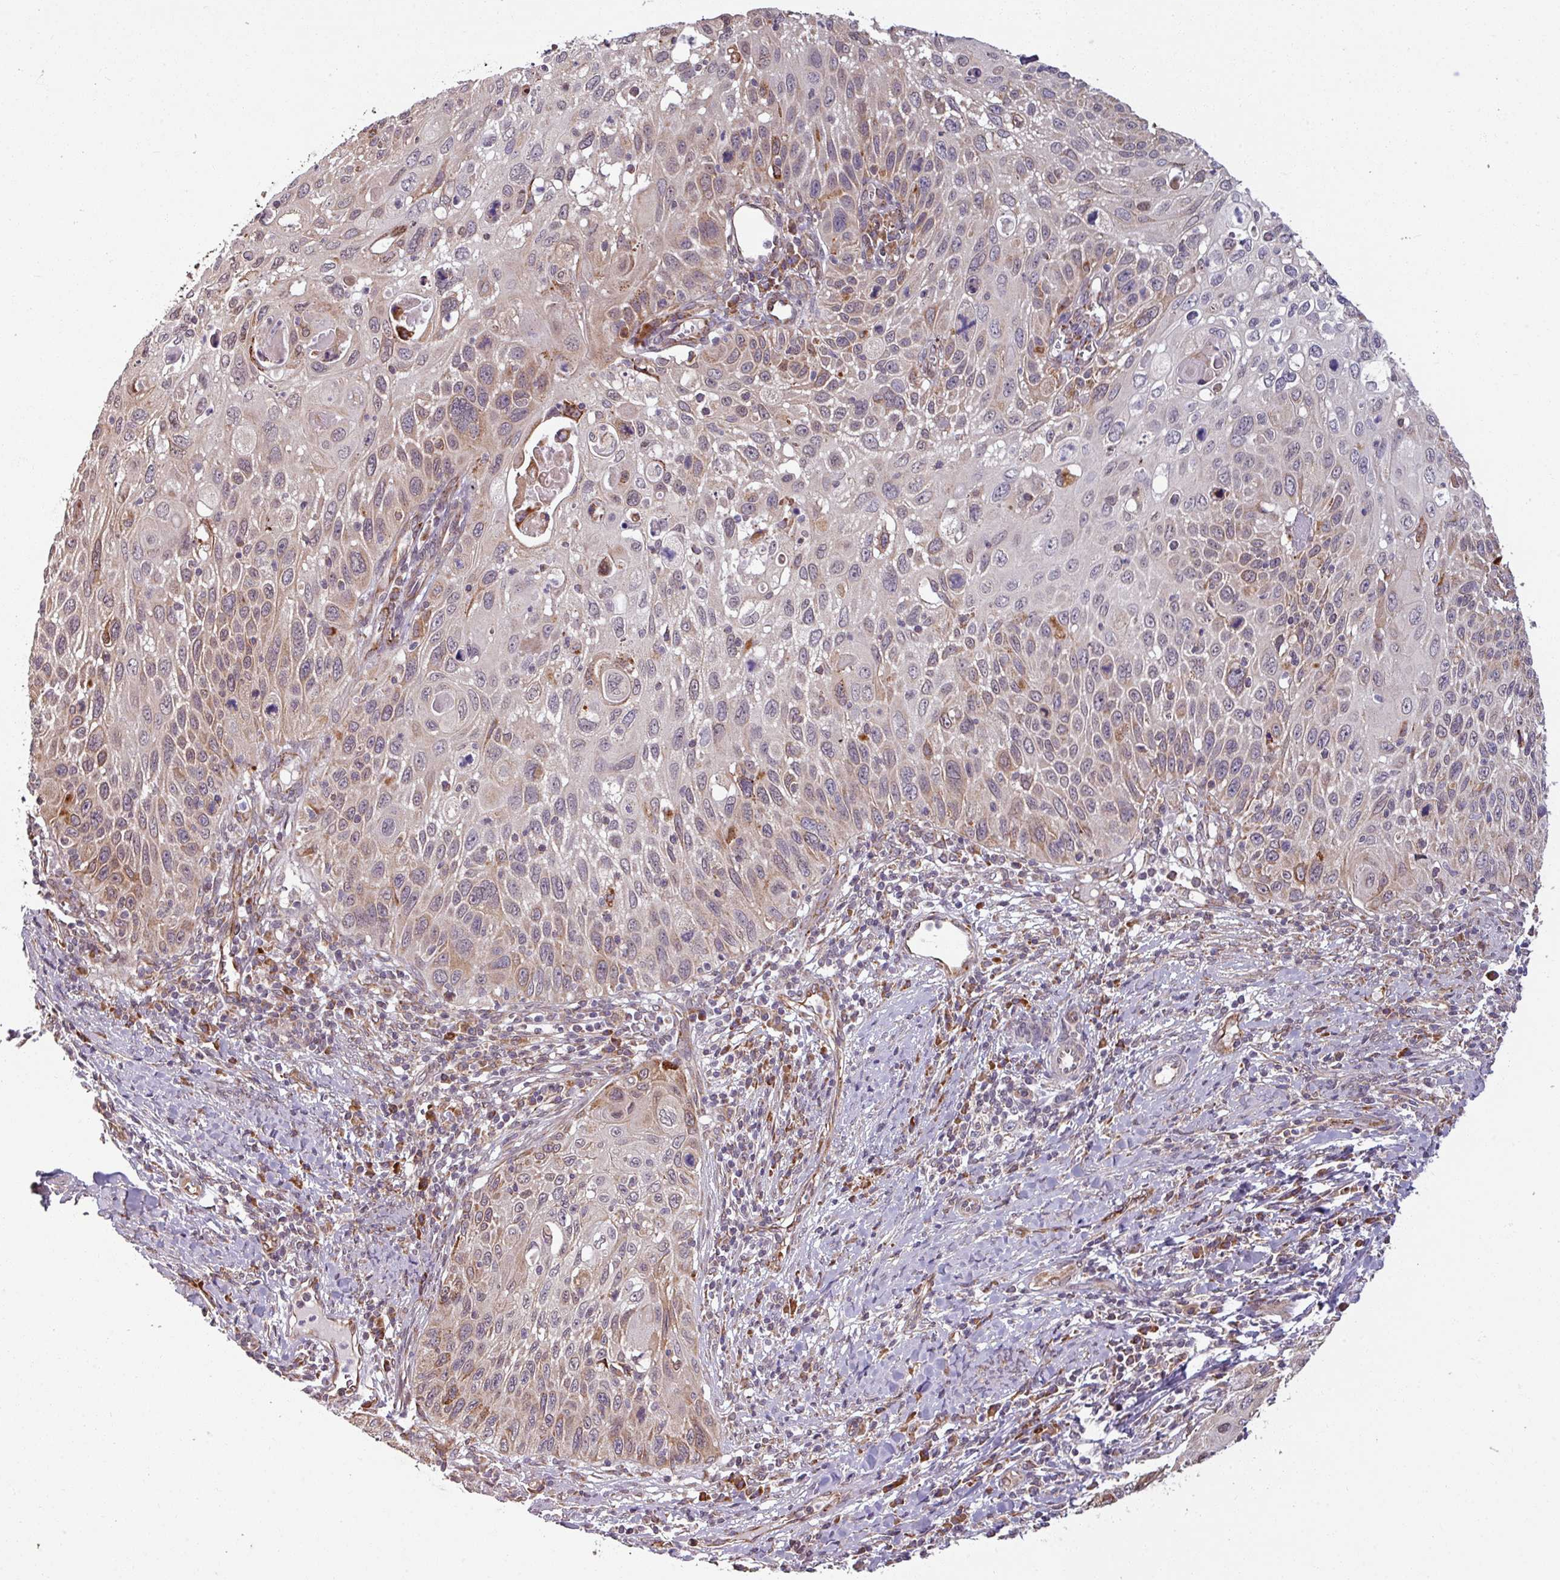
{"staining": {"intensity": "weak", "quantity": "<25%", "location": "cytoplasmic/membranous"}, "tissue": "cervical cancer", "cell_type": "Tumor cells", "image_type": "cancer", "snomed": [{"axis": "morphology", "description": "Squamous cell carcinoma, NOS"}, {"axis": "topography", "description": "Cervix"}], "caption": "Immunohistochemistry (IHC) micrograph of neoplastic tissue: human squamous cell carcinoma (cervical) stained with DAB (3,3'-diaminobenzidine) shows no significant protein positivity in tumor cells. (DAB immunohistochemistry with hematoxylin counter stain).", "gene": "MAGT1", "patient": {"sex": "female", "age": 70}}